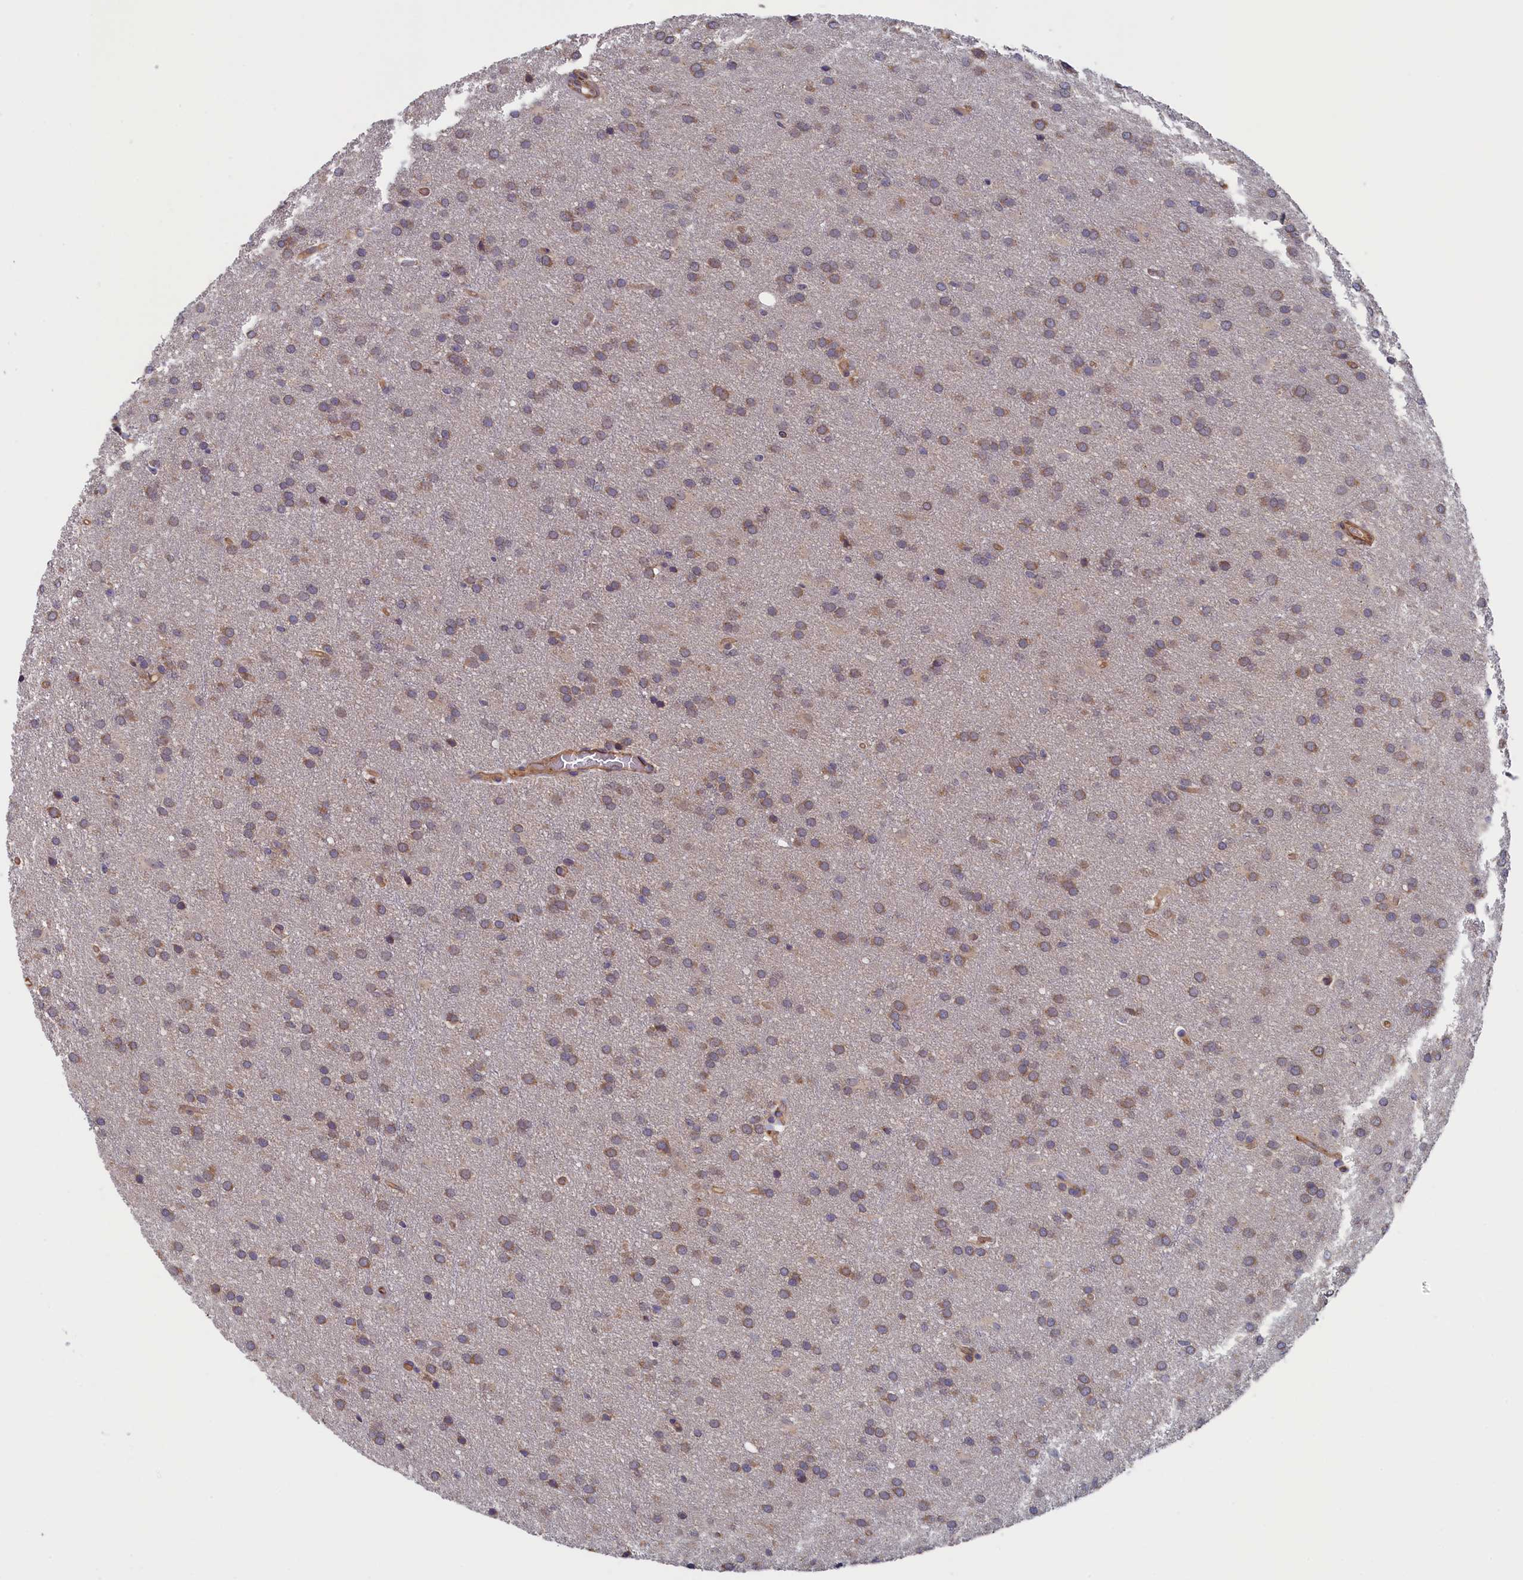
{"staining": {"intensity": "weak", "quantity": "25%-75%", "location": "cytoplasmic/membranous"}, "tissue": "glioma", "cell_type": "Tumor cells", "image_type": "cancer", "snomed": [{"axis": "morphology", "description": "Glioma, malignant, Low grade"}, {"axis": "topography", "description": "Brain"}], "caption": "IHC image of malignant glioma (low-grade) stained for a protein (brown), which reveals low levels of weak cytoplasmic/membranous expression in about 25%-75% of tumor cells.", "gene": "ANKRD2", "patient": {"sex": "female", "age": 32}}